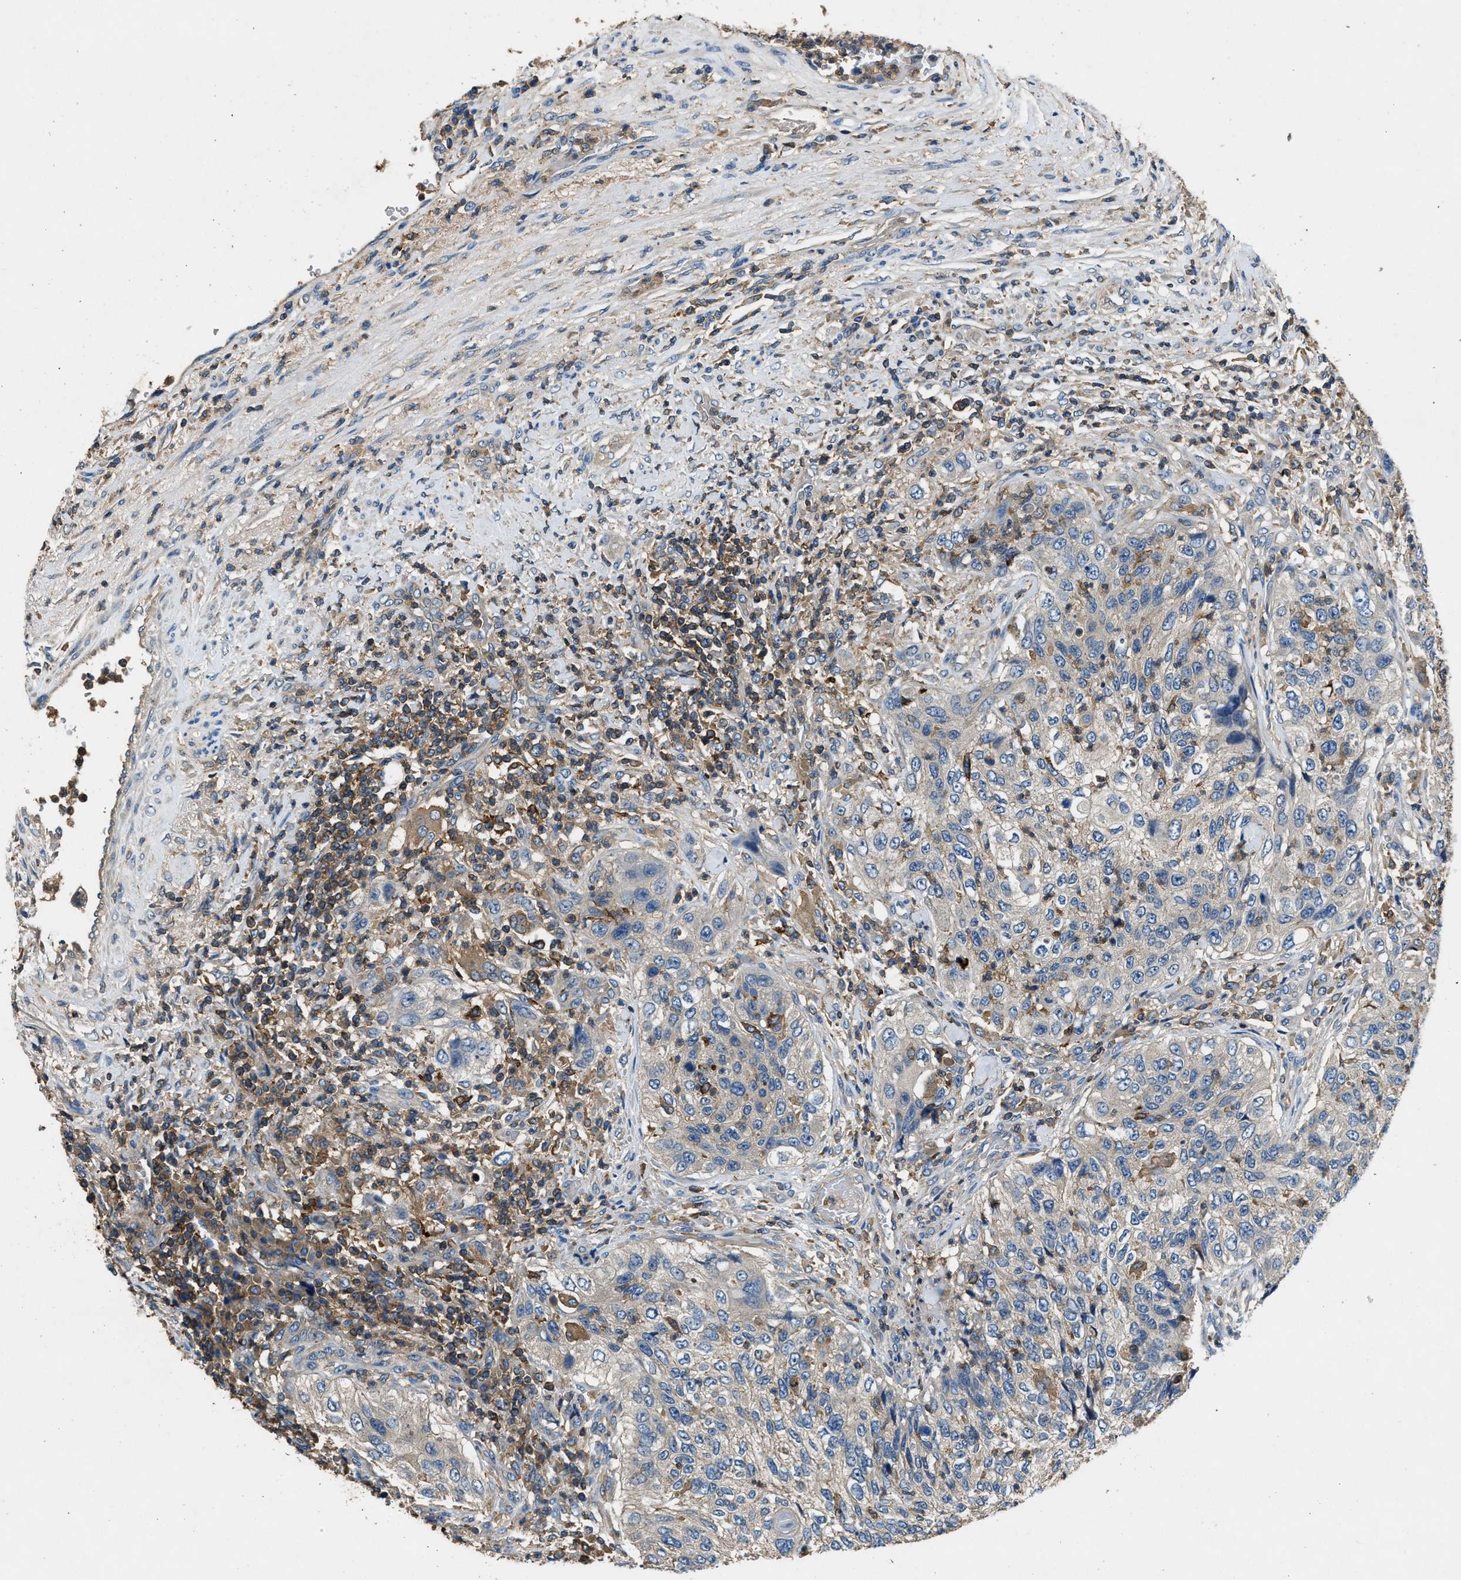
{"staining": {"intensity": "negative", "quantity": "none", "location": "none"}, "tissue": "urothelial cancer", "cell_type": "Tumor cells", "image_type": "cancer", "snomed": [{"axis": "morphology", "description": "Urothelial carcinoma, High grade"}, {"axis": "topography", "description": "Urinary bladder"}], "caption": "Human urothelial carcinoma (high-grade) stained for a protein using immunohistochemistry (IHC) shows no expression in tumor cells.", "gene": "BLOC1S1", "patient": {"sex": "female", "age": 60}}